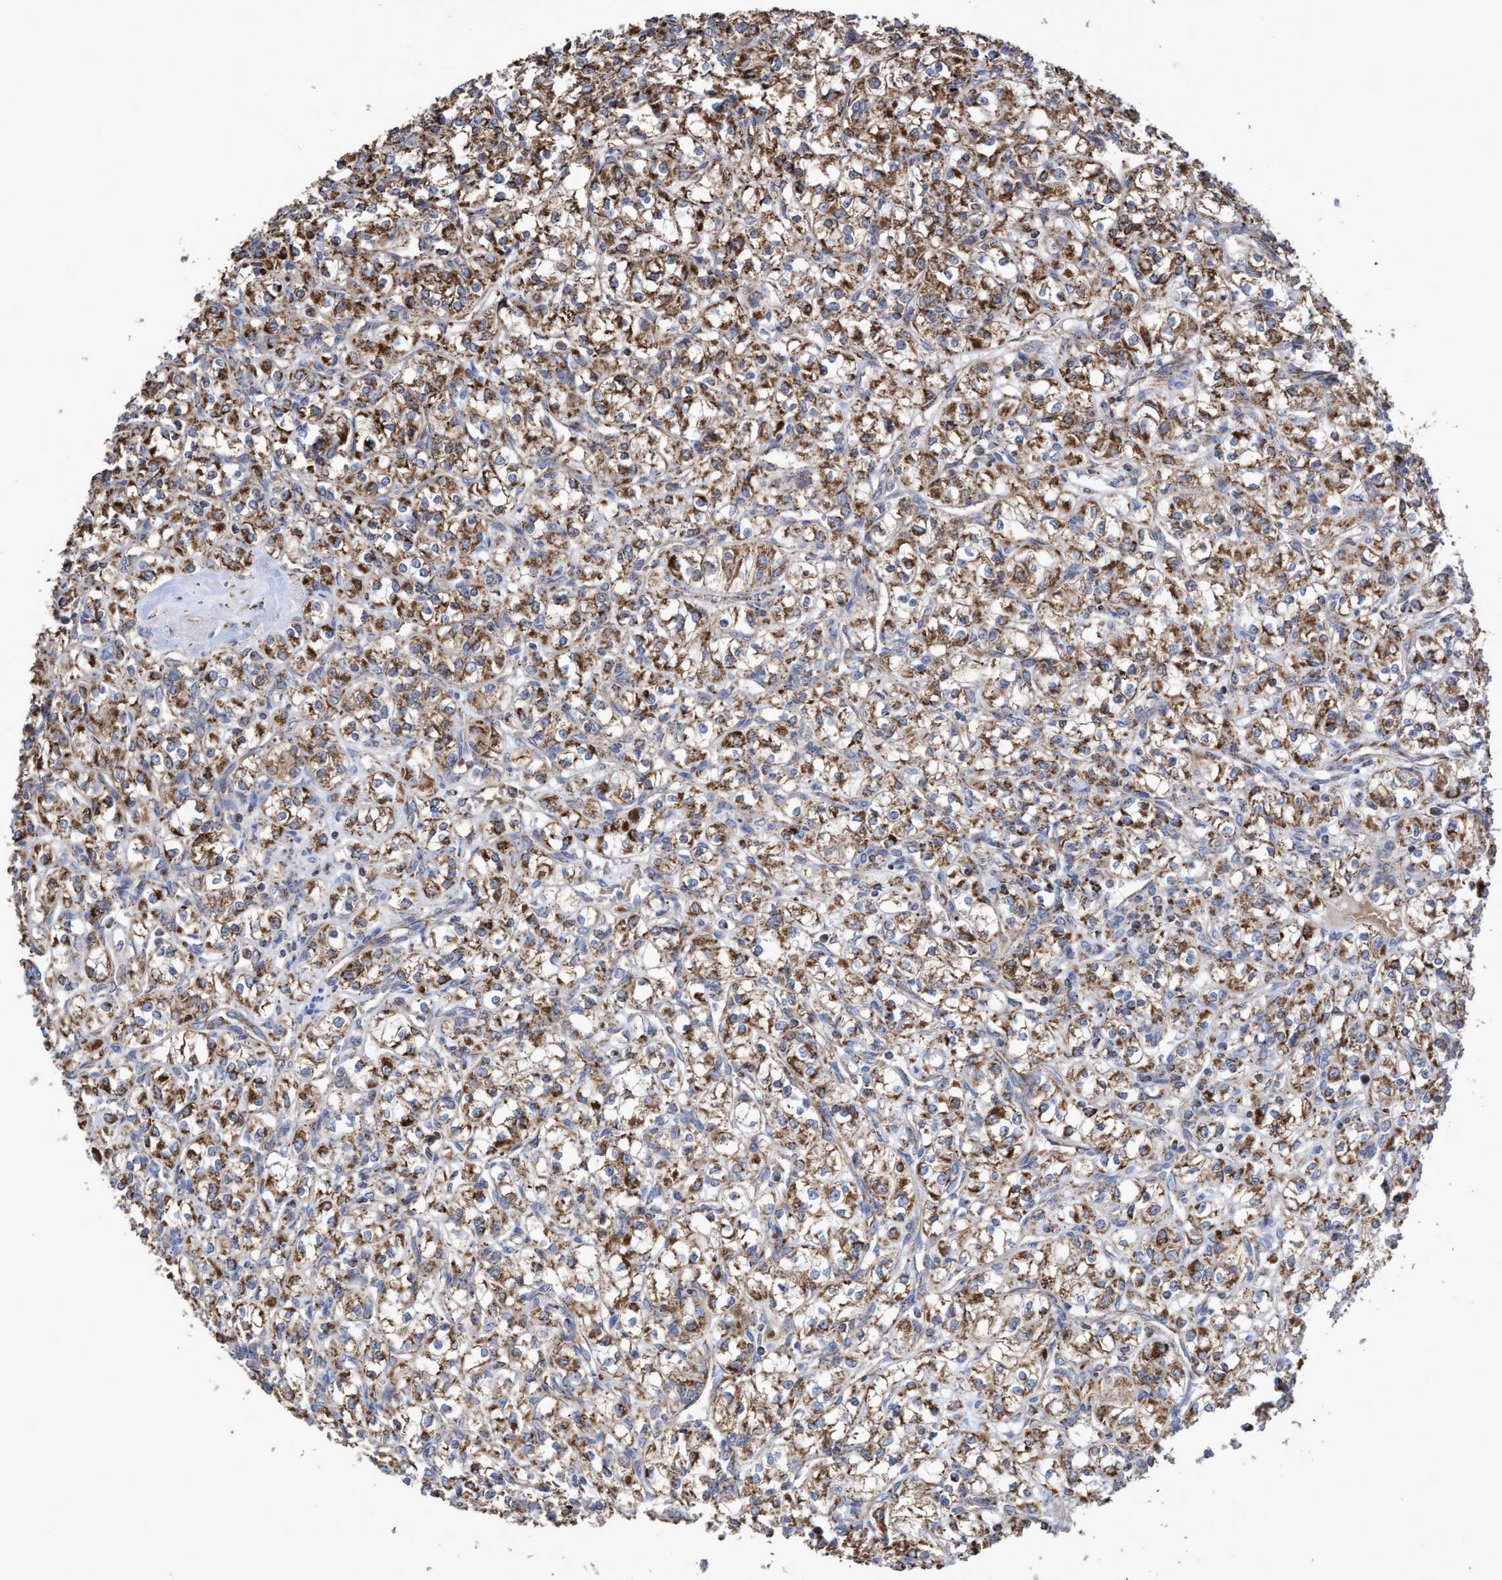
{"staining": {"intensity": "moderate", "quantity": ">75%", "location": "cytoplasmic/membranous"}, "tissue": "renal cancer", "cell_type": "Tumor cells", "image_type": "cancer", "snomed": [{"axis": "morphology", "description": "Adenocarcinoma, NOS"}, {"axis": "topography", "description": "Kidney"}], "caption": "Brown immunohistochemical staining in renal cancer (adenocarcinoma) shows moderate cytoplasmic/membranous positivity in about >75% of tumor cells.", "gene": "COBL", "patient": {"sex": "male", "age": 77}}